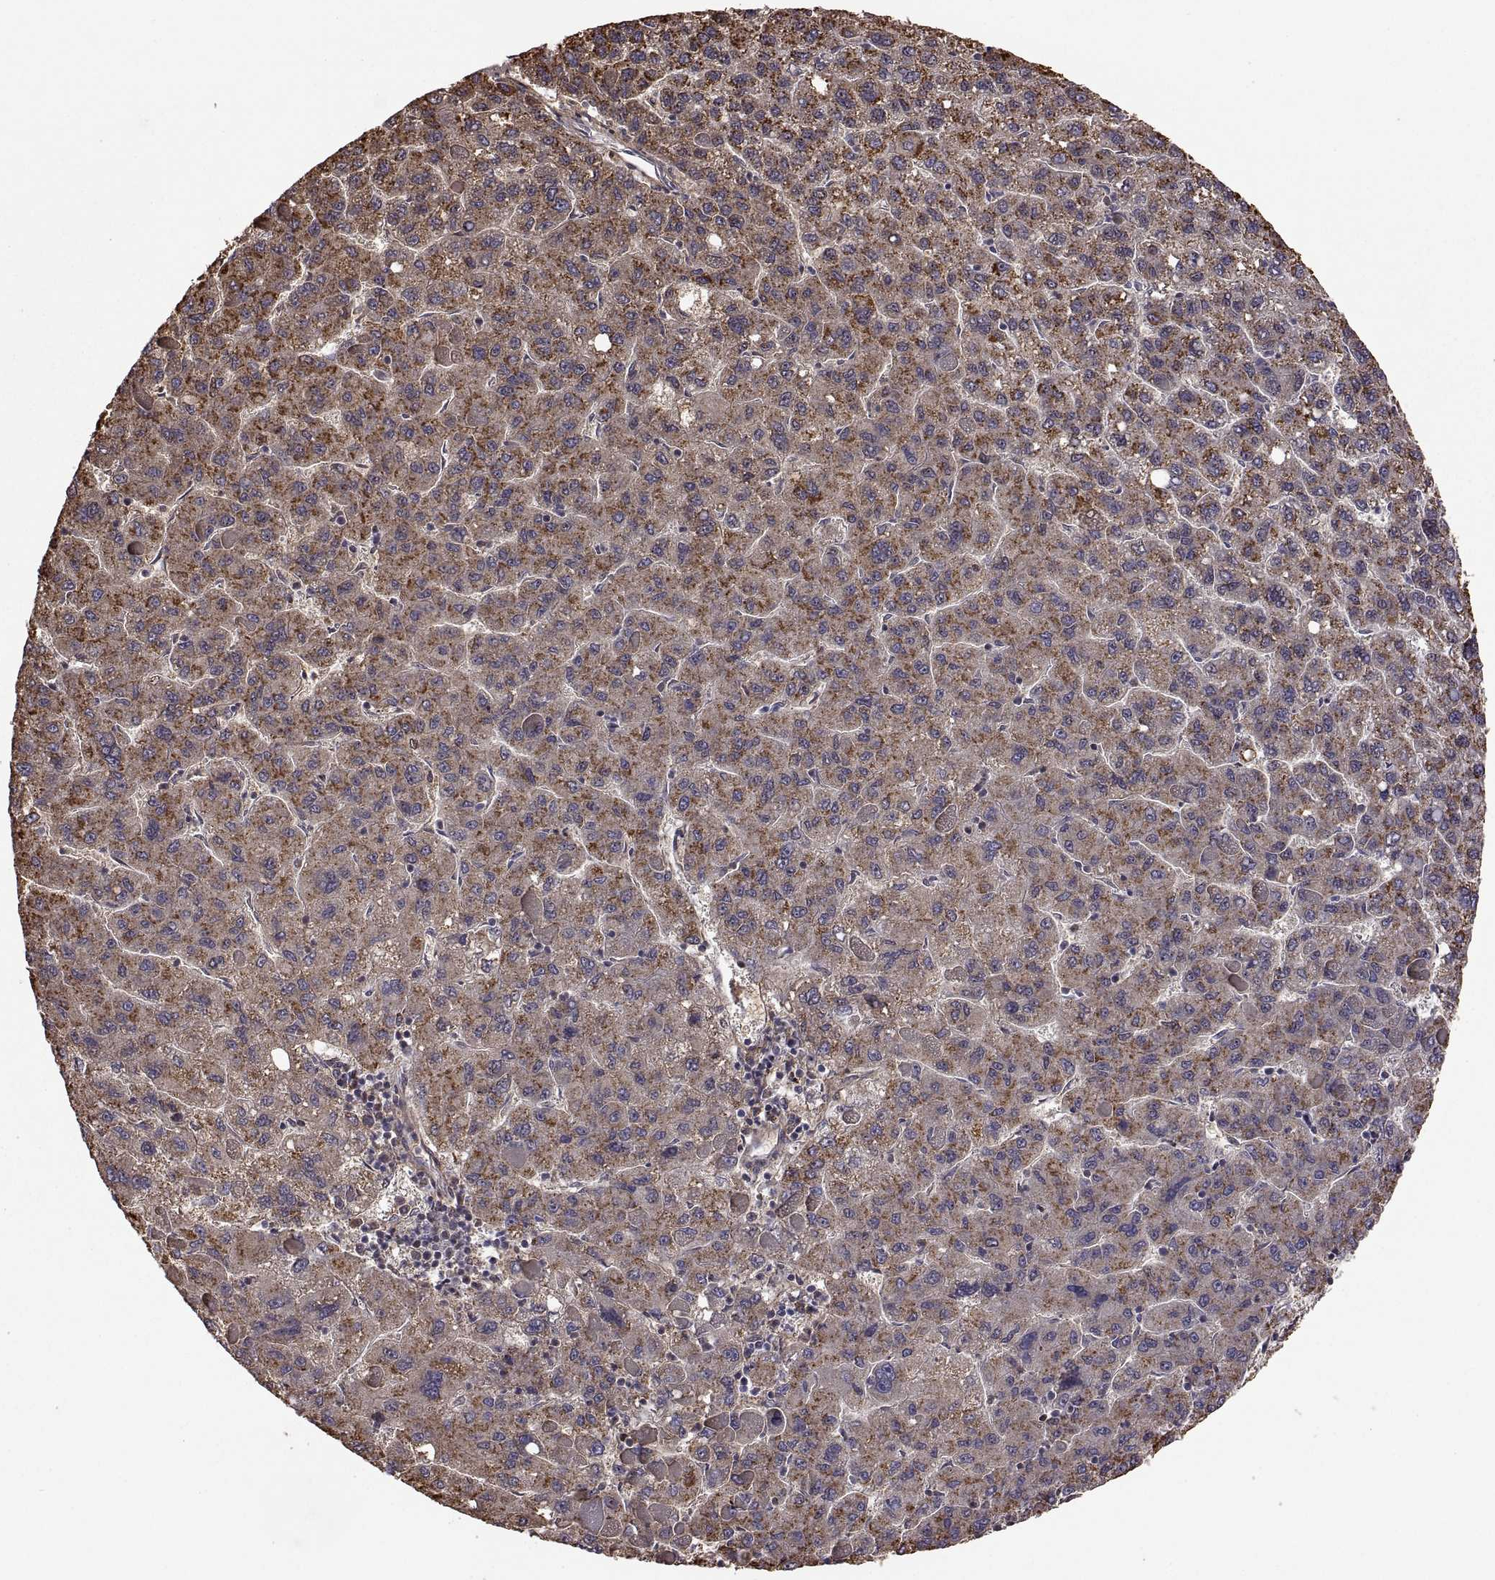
{"staining": {"intensity": "moderate", "quantity": "25%-75%", "location": "cytoplasmic/membranous"}, "tissue": "liver cancer", "cell_type": "Tumor cells", "image_type": "cancer", "snomed": [{"axis": "morphology", "description": "Carcinoma, Hepatocellular, NOS"}, {"axis": "topography", "description": "Liver"}], "caption": "High-power microscopy captured an immunohistochemistry (IHC) micrograph of liver cancer, revealing moderate cytoplasmic/membranous positivity in approximately 25%-75% of tumor cells.", "gene": "ZNRF2", "patient": {"sex": "female", "age": 82}}